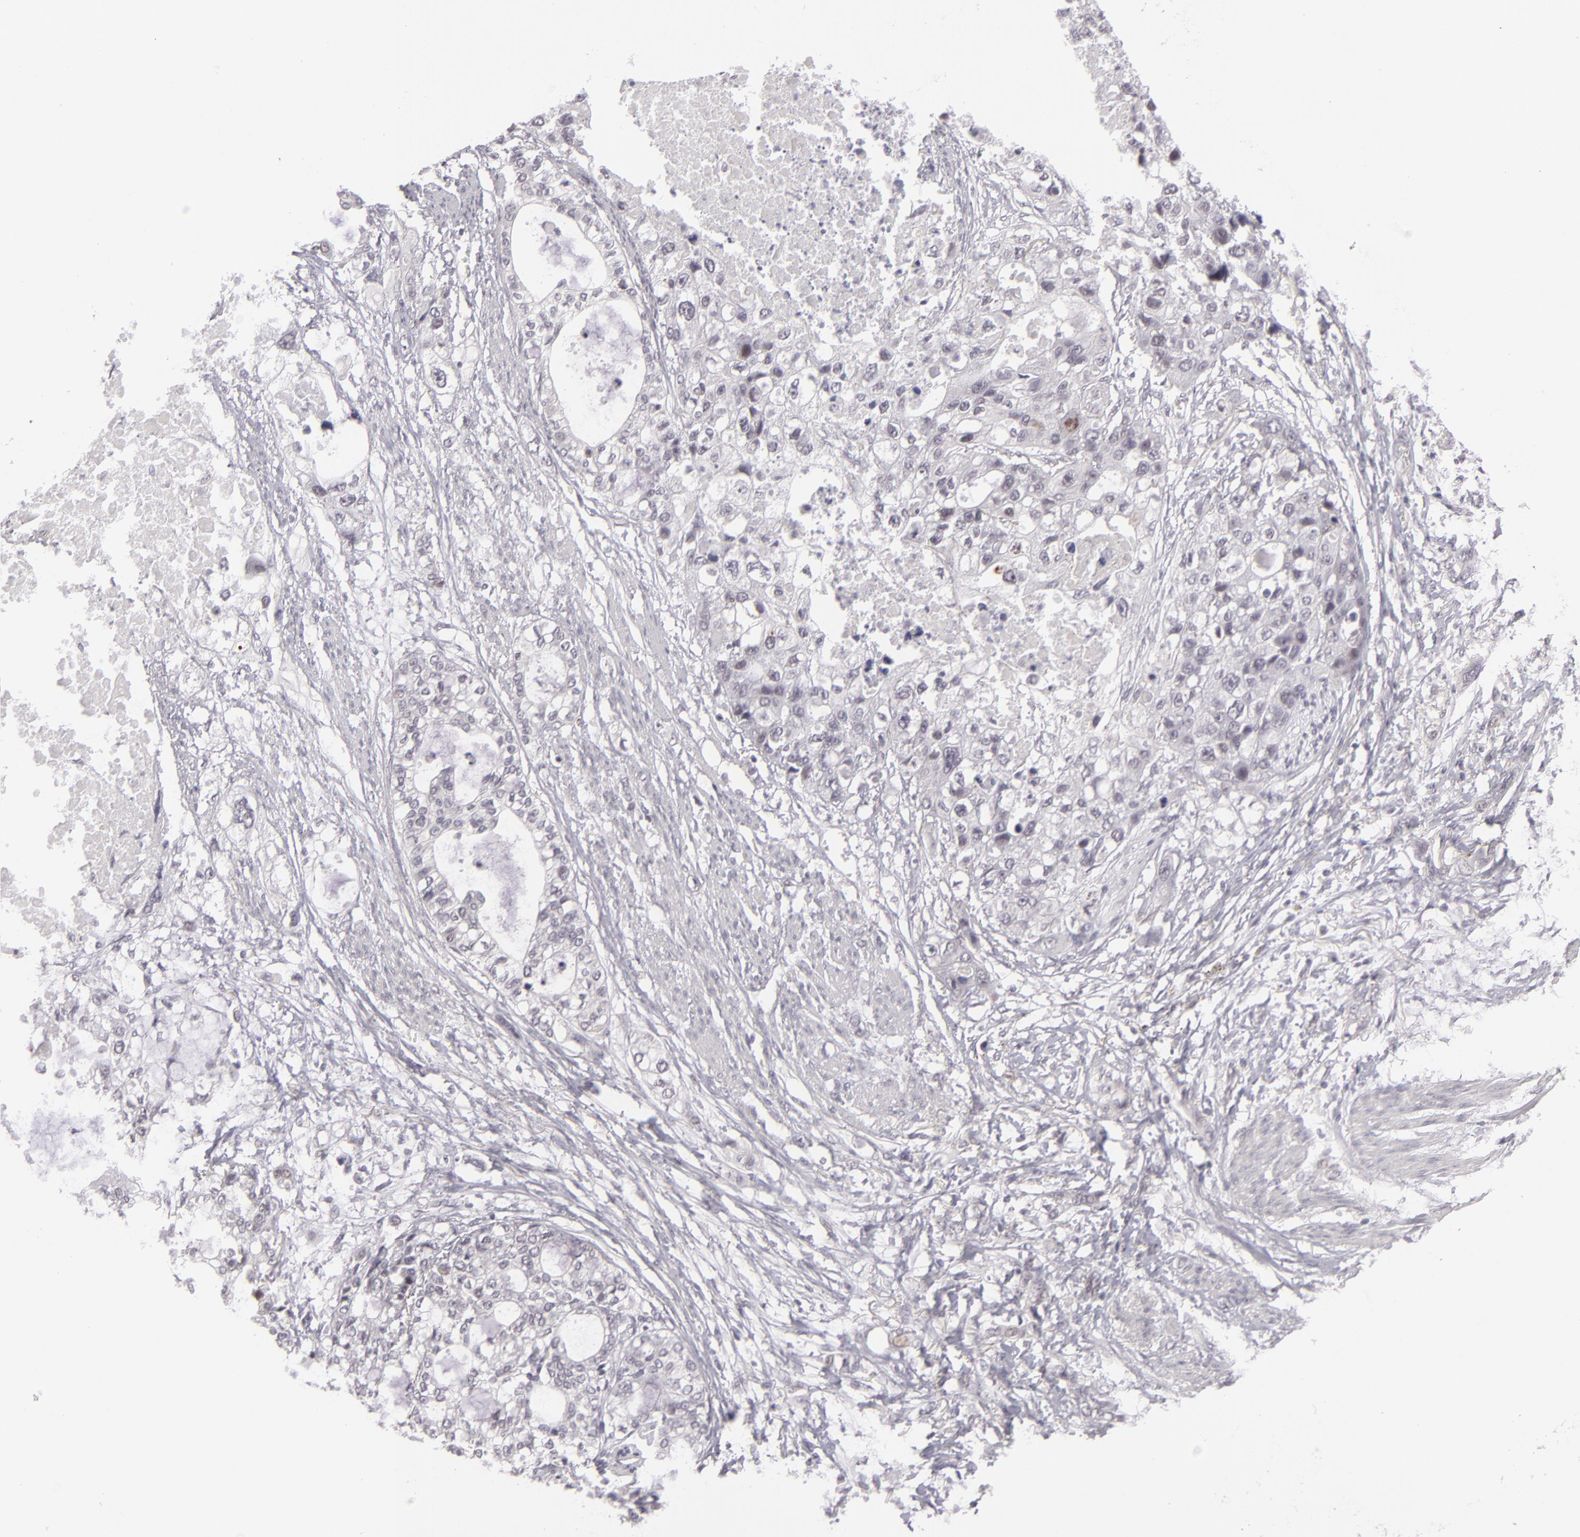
{"staining": {"intensity": "negative", "quantity": "none", "location": "none"}, "tissue": "stomach cancer", "cell_type": "Tumor cells", "image_type": "cancer", "snomed": [{"axis": "morphology", "description": "Adenocarcinoma, NOS"}, {"axis": "topography", "description": "Stomach, upper"}], "caption": "A high-resolution photomicrograph shows immunohistochemistry staining of stomach cancer (adenocarcinoma), which displays no significant positivity in tumor cells.", "gene": "ZNF205", "patient": {"sex": "female", "age": 52}}